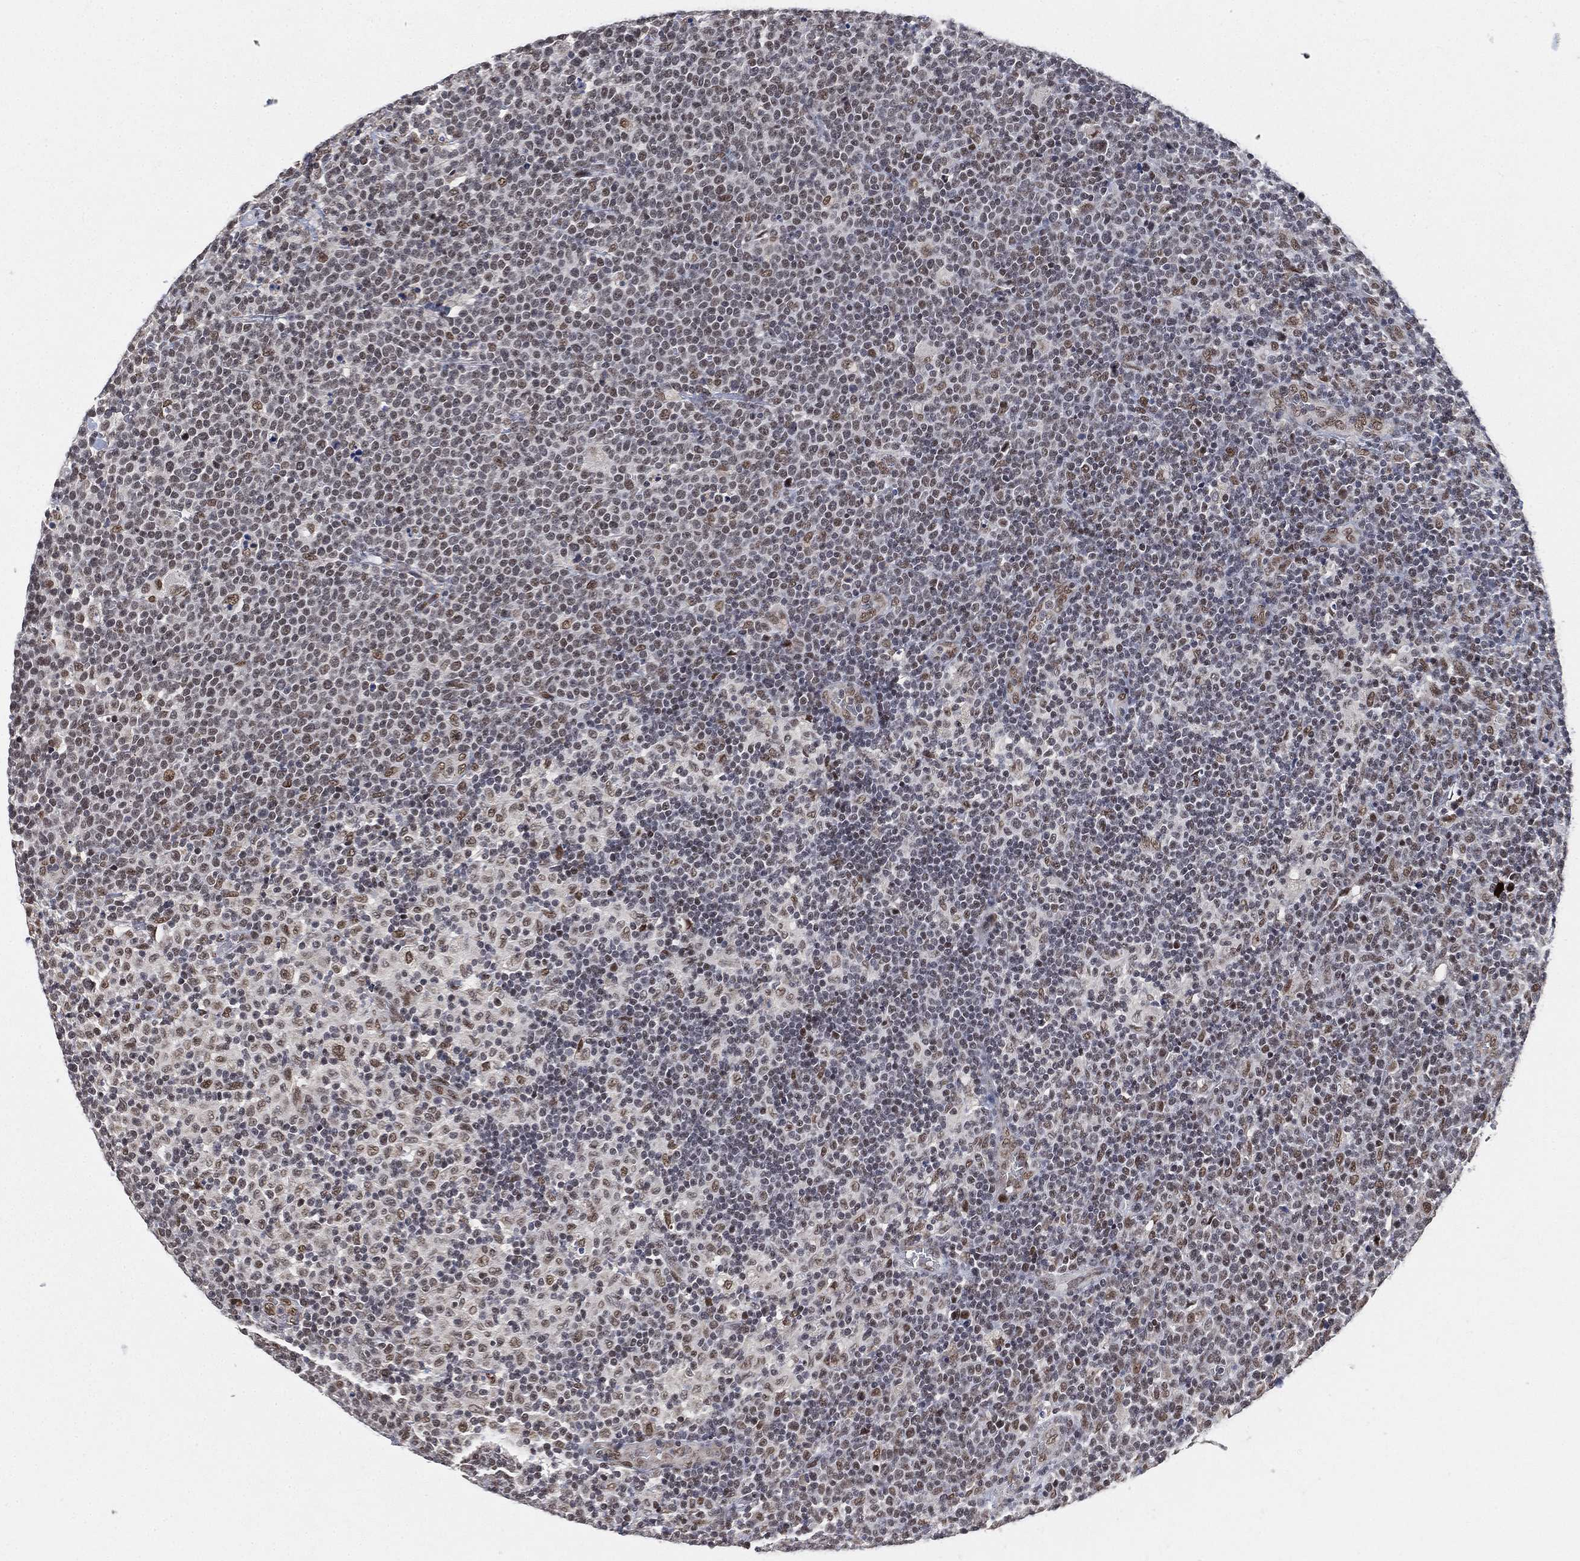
{"staining": {"intensity": "weak", "quantity": "<25%", "location": "nuclear"}, "tissue": "lymphoma", "cell_type": "Tumor cells", "image_type": "cancer", "snomed": [{"axis": "morphology", "description": "Malignant lymphoma, non-Hodgkin's type, High grade"}, {"axis": "topography", "description": "Lymph node"}], "caption": "DAB (3,3'-diaminobenzidine) immunohistochemical staining of human lymphoma demonstrates no significant positivity in tumor cells.", "gene": "YLPM1", "patient": {"sex": "male", "age": 61}}